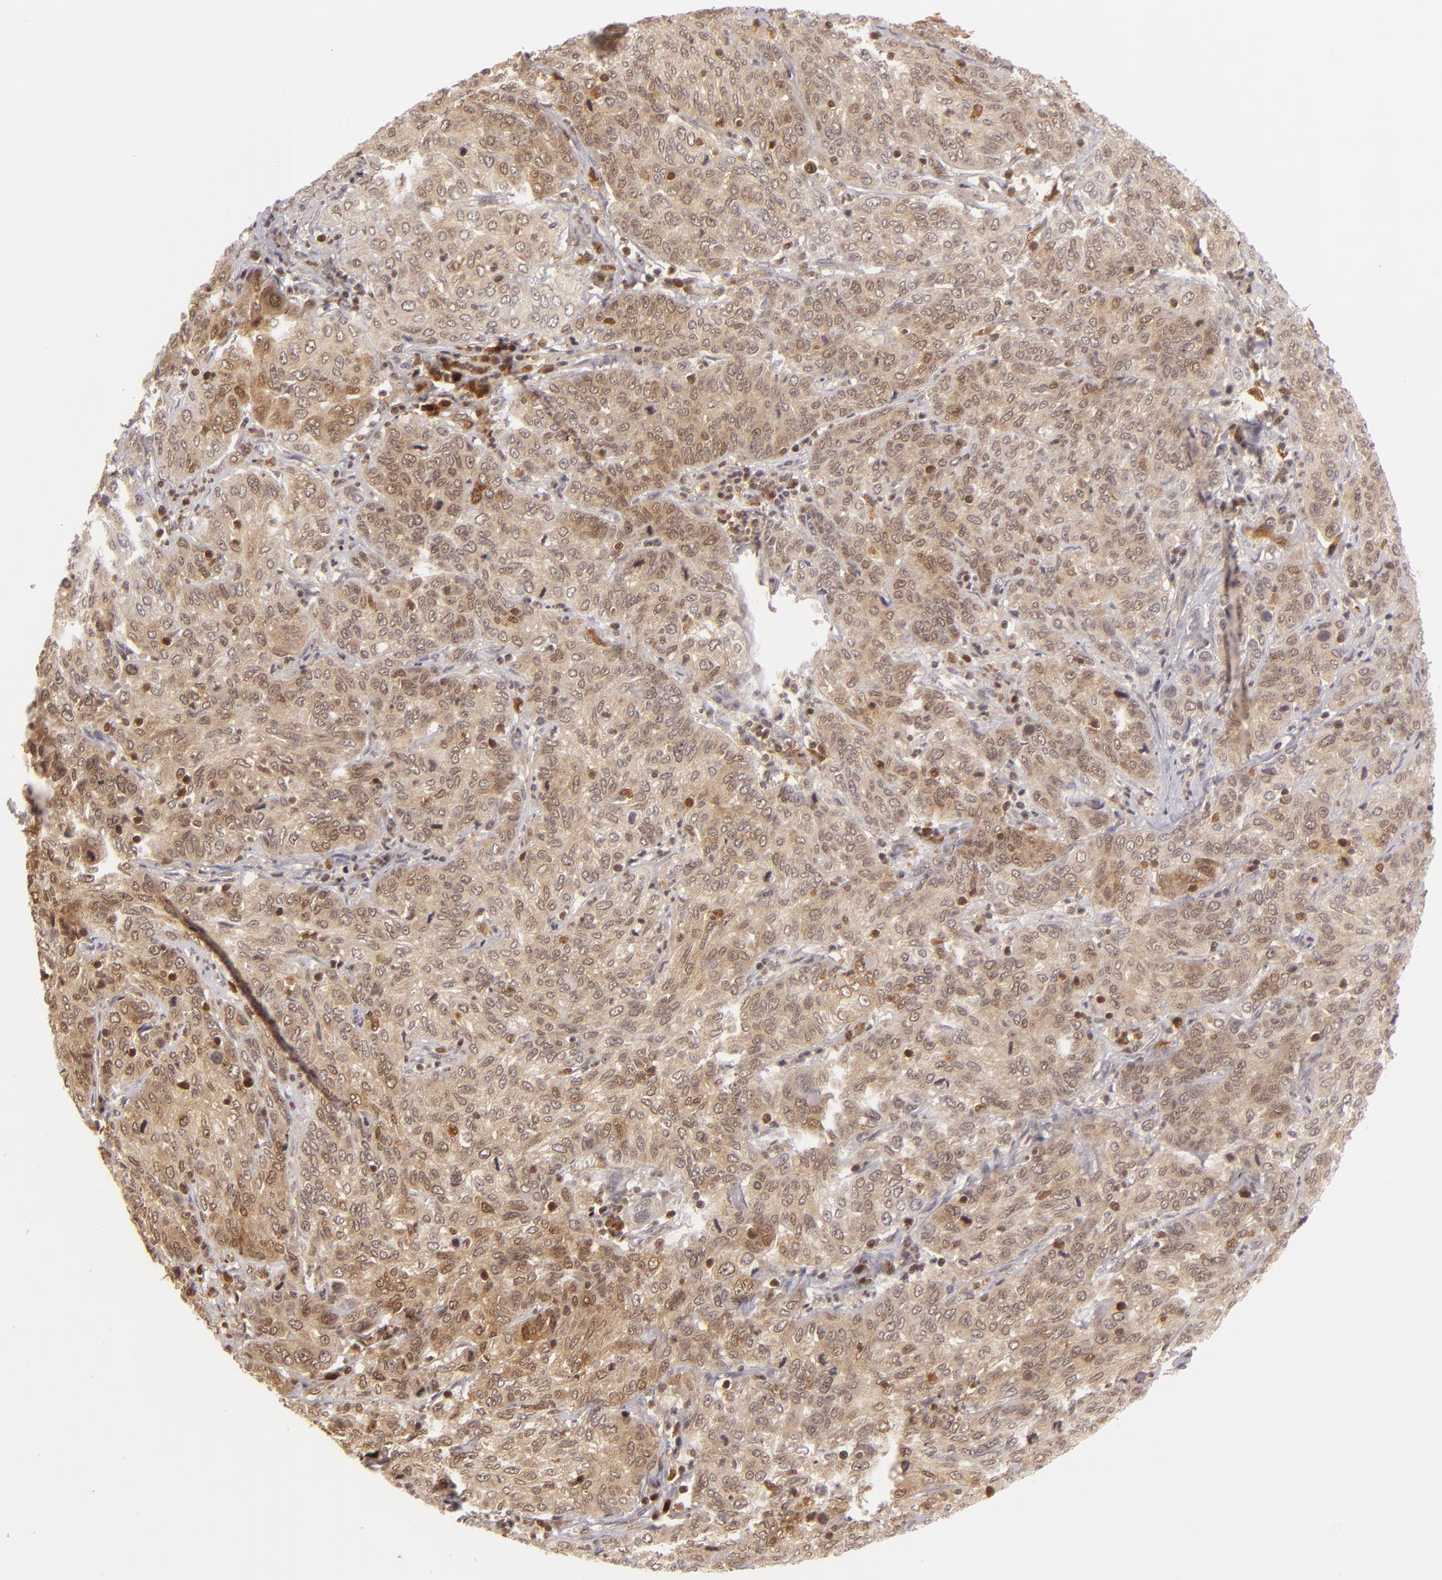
{"staining": {"intensity": "weak", "quantity": ">75%", "location": "cytoplasmic/membranous,nuclear"}, "tissue": "cervical cancer", "cell_type": "Tumor cells", "image_type": "cancer", "snomed": [{"axis": "morphology", "description": "Squamous cell carcinoma, NOS"}, {"axis": "topography", "description": "Cervix"}], "caption": "Cervical squamous cell carcinoma was stained to show a protein in brown. There is low levels of weak cytoplasmic/membranous and nuclear staining in approximately >75% of tumor cells.", "gene": "ZBTB33", "patient": {"sex": "female", "age": 38}}